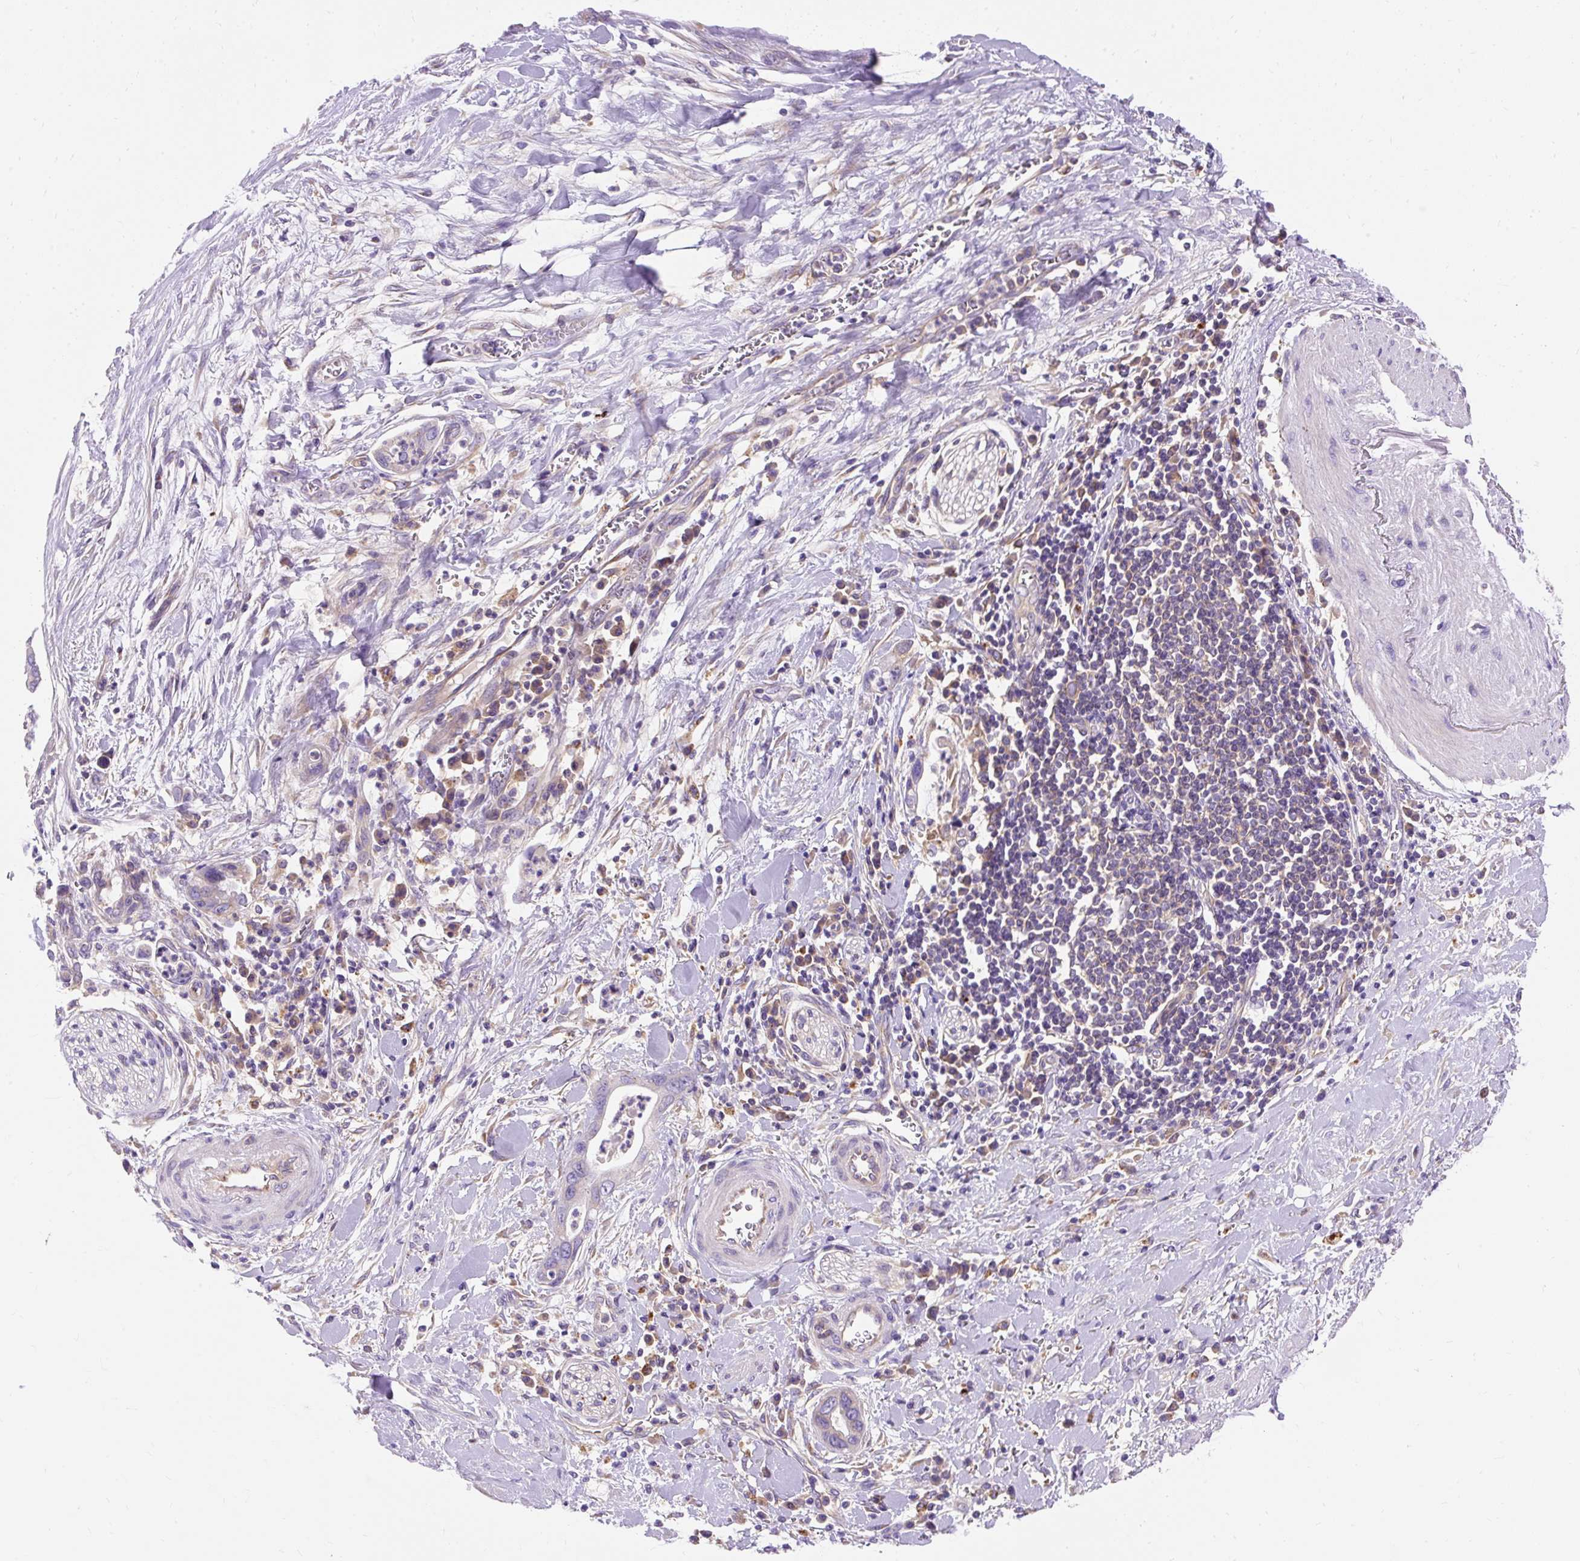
{"staining": {"intensity": "negative", "quantity": "none", "location": "none"}, "tissue": "pancreatic cancer", "cell_type": "Tumor cells", "image_type": "cancer", "snomed": [{"axis": "morphology", "description": "Adenocarcinoma, NOS"}, {"axis": "topography", "description": "Pancreas"}], "caption": "Photomicrograph shows no protein staining in tumor cells of pancreatic cancer tissue. (DAB (3,3'-diaminobenzidine) immunohistochemistry (IHC) with hematoxylin counter stain).", "gene": "OR4K15", "patient": {"sex": "male", "age": 75}}